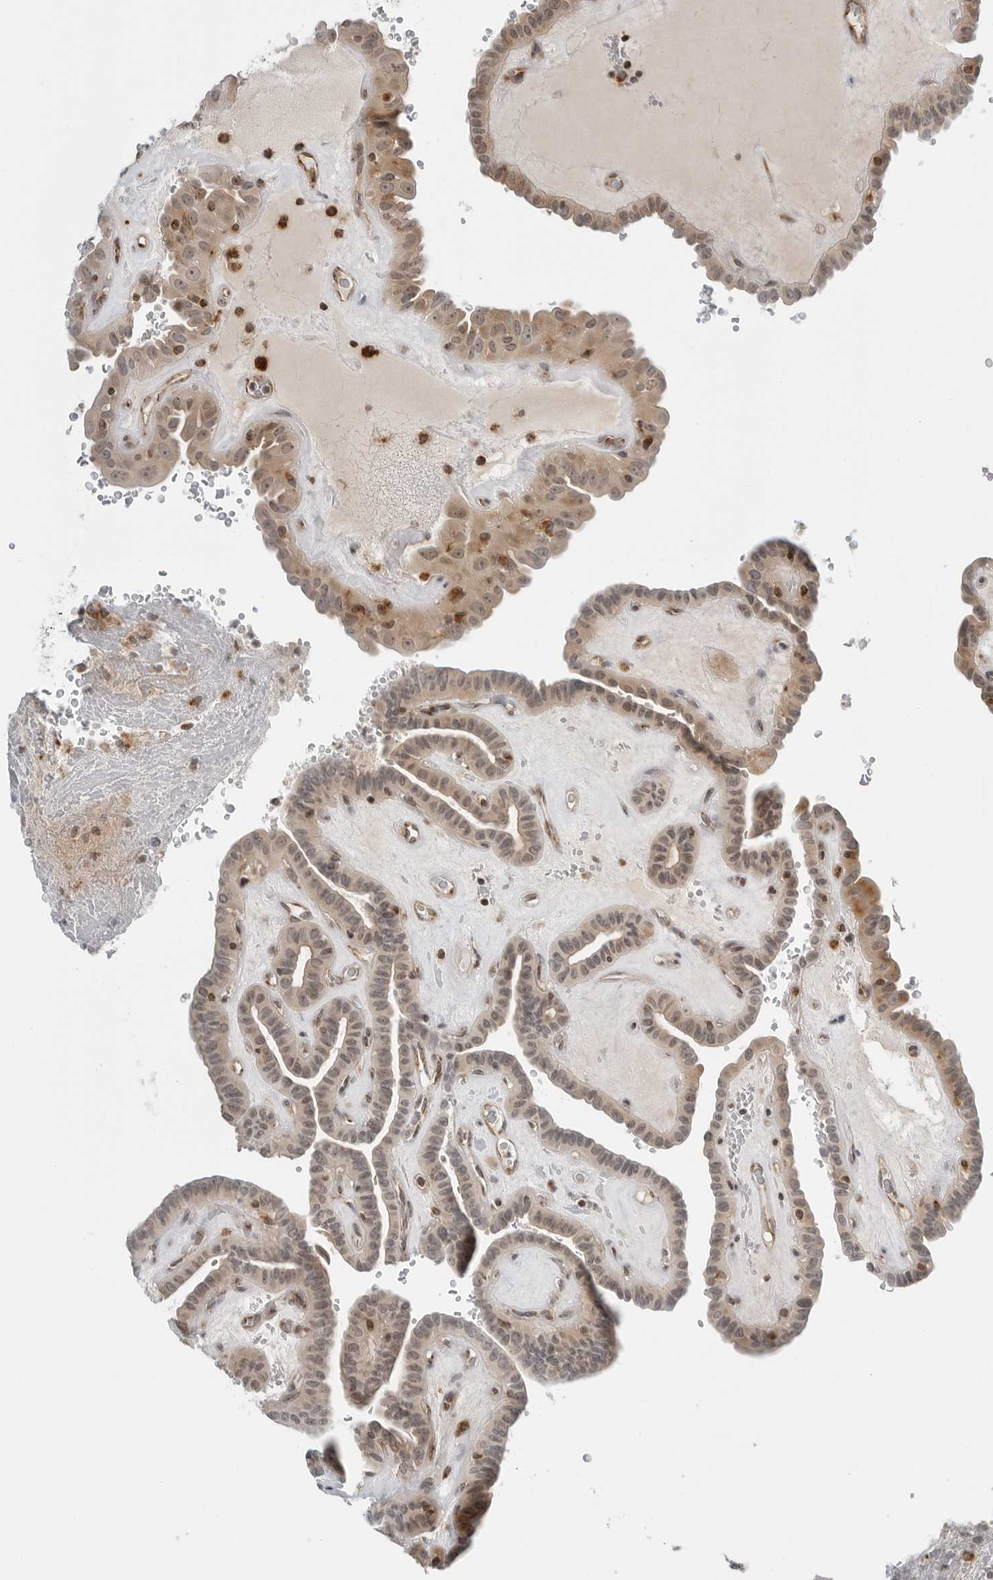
{"staining": {"intensity": "weak", "quantity": ">75%", "location": "cytoplasmic/membranous,nuclear"}, "tissue": "thyroid cancer", "cell_type": "Tumor cells", "image_type": "cancer", "snomed": [{"axis": "morphology", "description": "Papillary adenocarcinoma, NOS"}, {"axis": "topography", "description": "Thyroid gland"}], "caption": "Immunohistochemical staining of thyroid papillary adenocarcinoma reveals low levels of weak cytoplasmic/membranous and nuclear staining in about >75% of tumor cells. (DAB IHC, brown staining for protein, blue staining for nuclei).", "gene": "PEX2", "patient": {"sex": "male", "age": 77}}